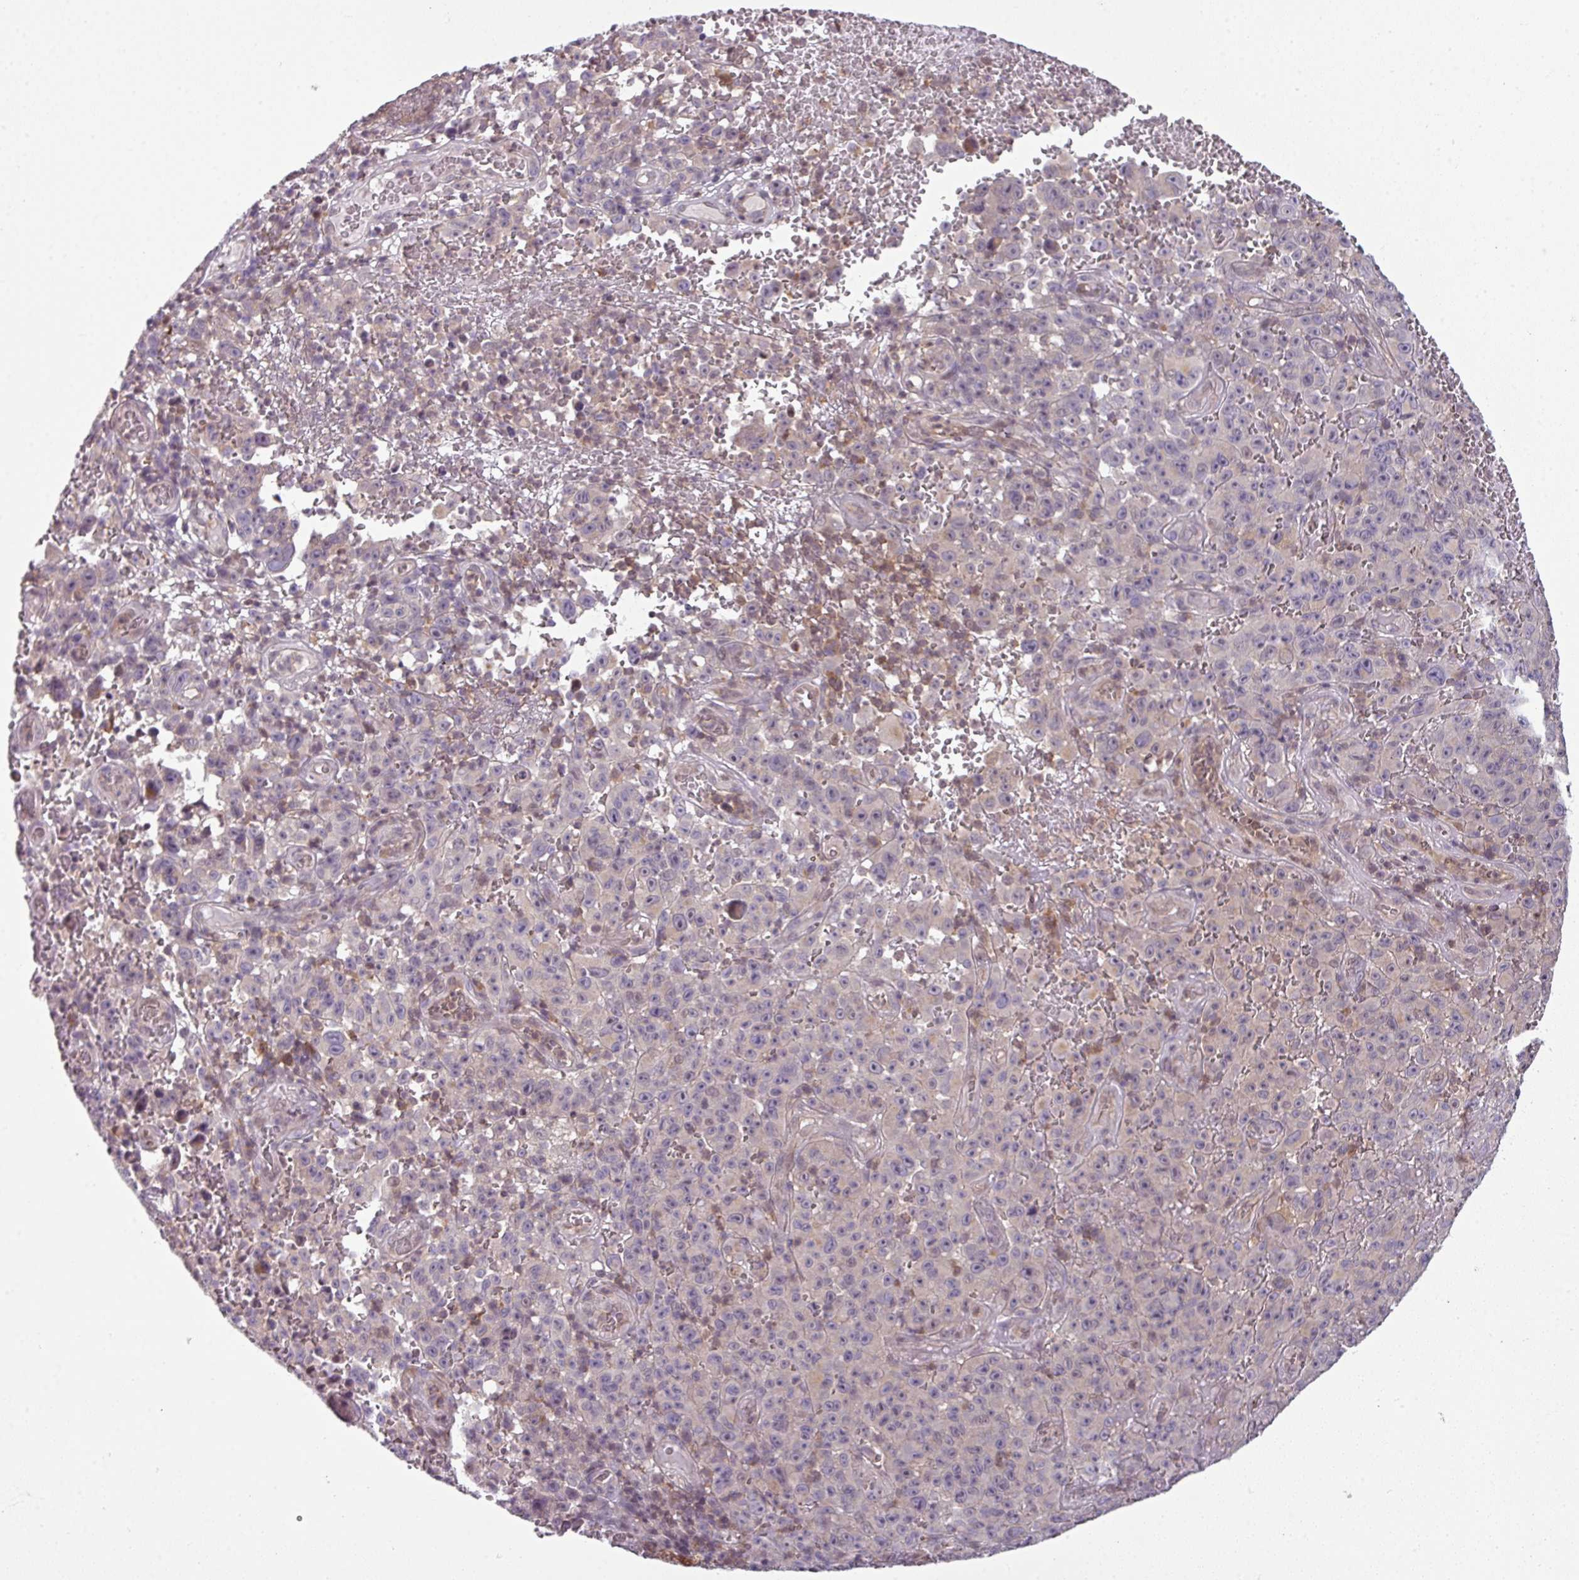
{"staining": {"intensity": "negative", "quantity": "none", "location": "none"}, "tissue": "melanoma", "cell_type": "Tumor cells", "image_type": "cancer", "snomed": [{"axis": "morphology", "description": "Malignant melanoma, NOS"}, {"axis": "topography", "description": "Skin"}], "caption": "Immunohistochemistry histopathology image of malignant melanoma stained for a protein (brown), which displays no positivity in tumor cells. (DAB (3,3'-diaminobenzidine) IHC visualized using brightfield microscopy, high magnification).", "gene": "STAT5A", "patient": {"sex": "female", "age": 82}}